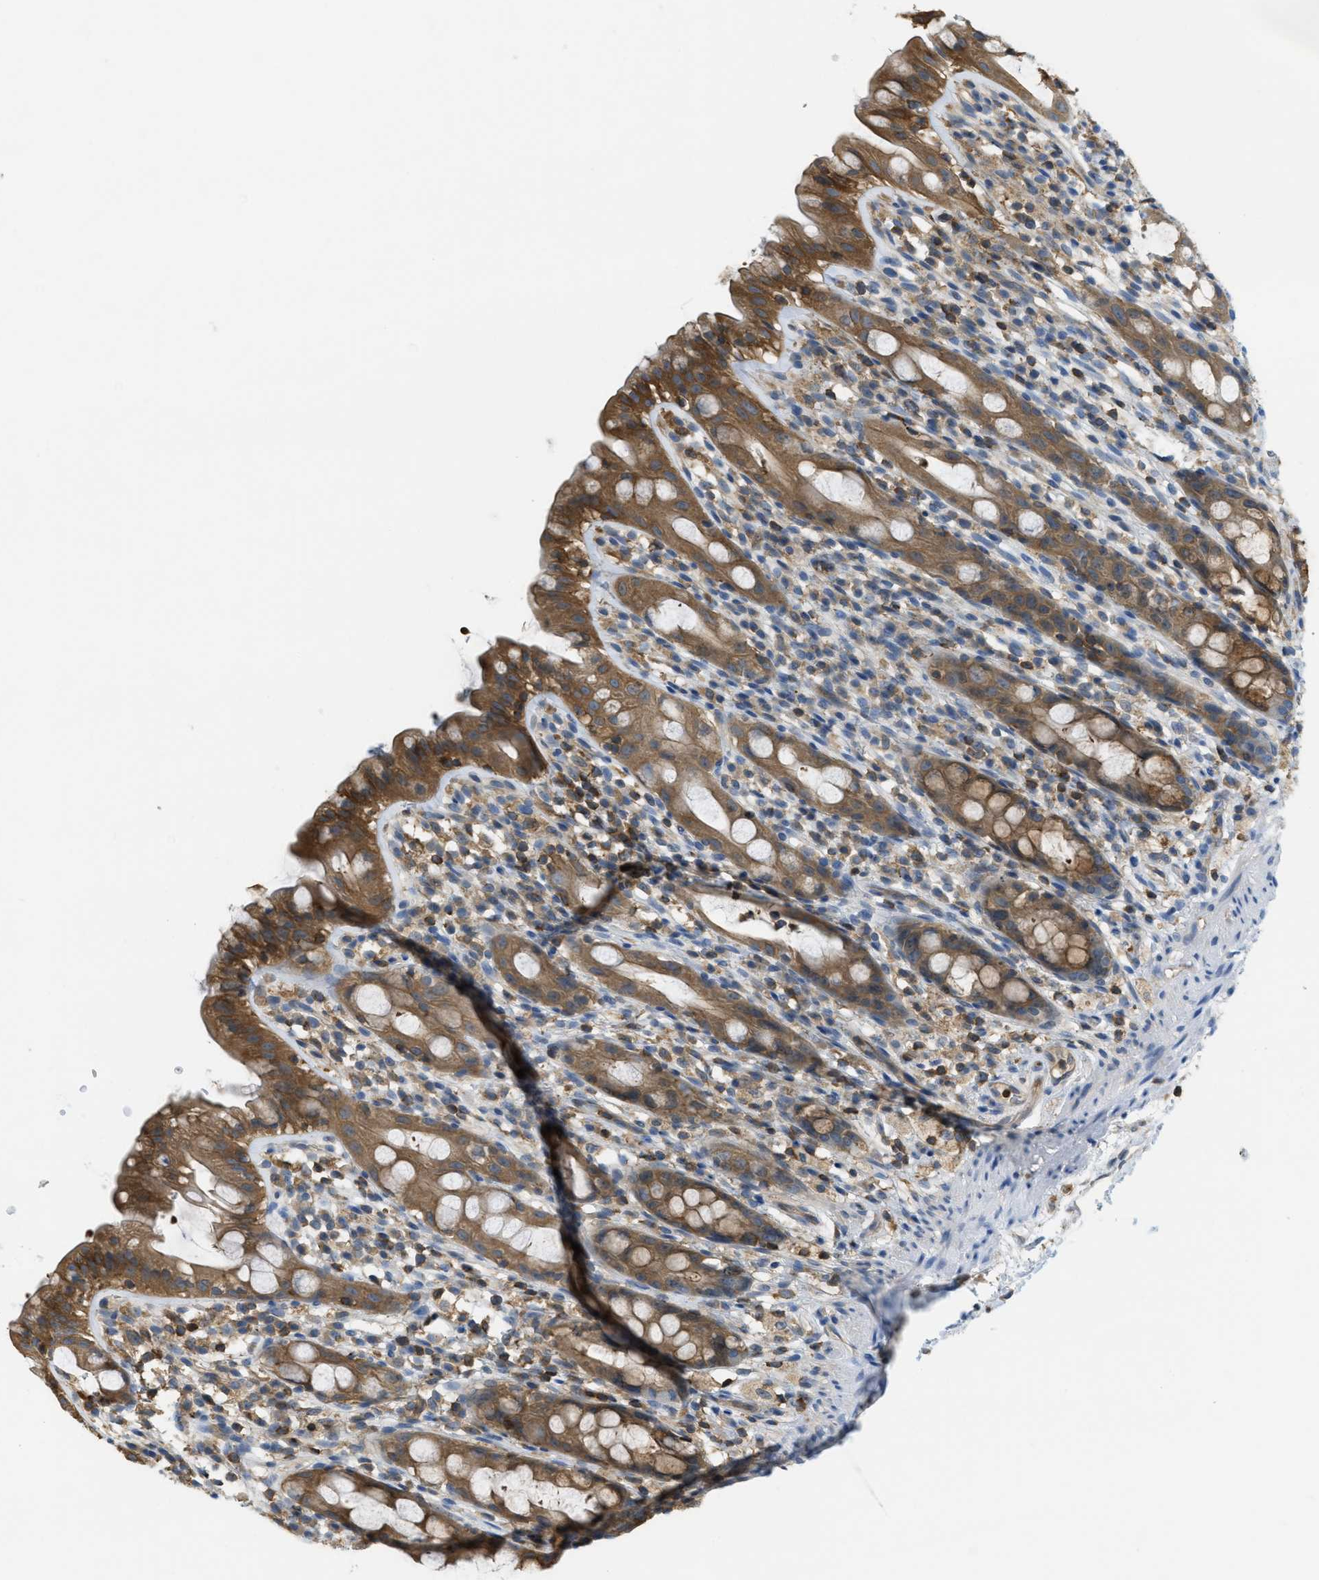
{"staining": {"intensity": "moderate", "quantity": ">75%", "location": "cytoplasmic/membranous"}, "tissue": "rectum", "cell_type": "Glandular cells", "image_type": "normal", "snomed": [{"axis": "morphology", "description": "Normal tissue, NOS"}, {"axis": "topography", "description": "Rectum"}], "caption": "Immunohistochemistry (IHC) histopathology image of normal human rectum stained for a protein (brown), which exhibits medium levels of moderate cytoplasmic/membranous staining in about >75% of glandular cells.", "gene": "GRIK2", "patient": {"sex": "male", "age": 44}}